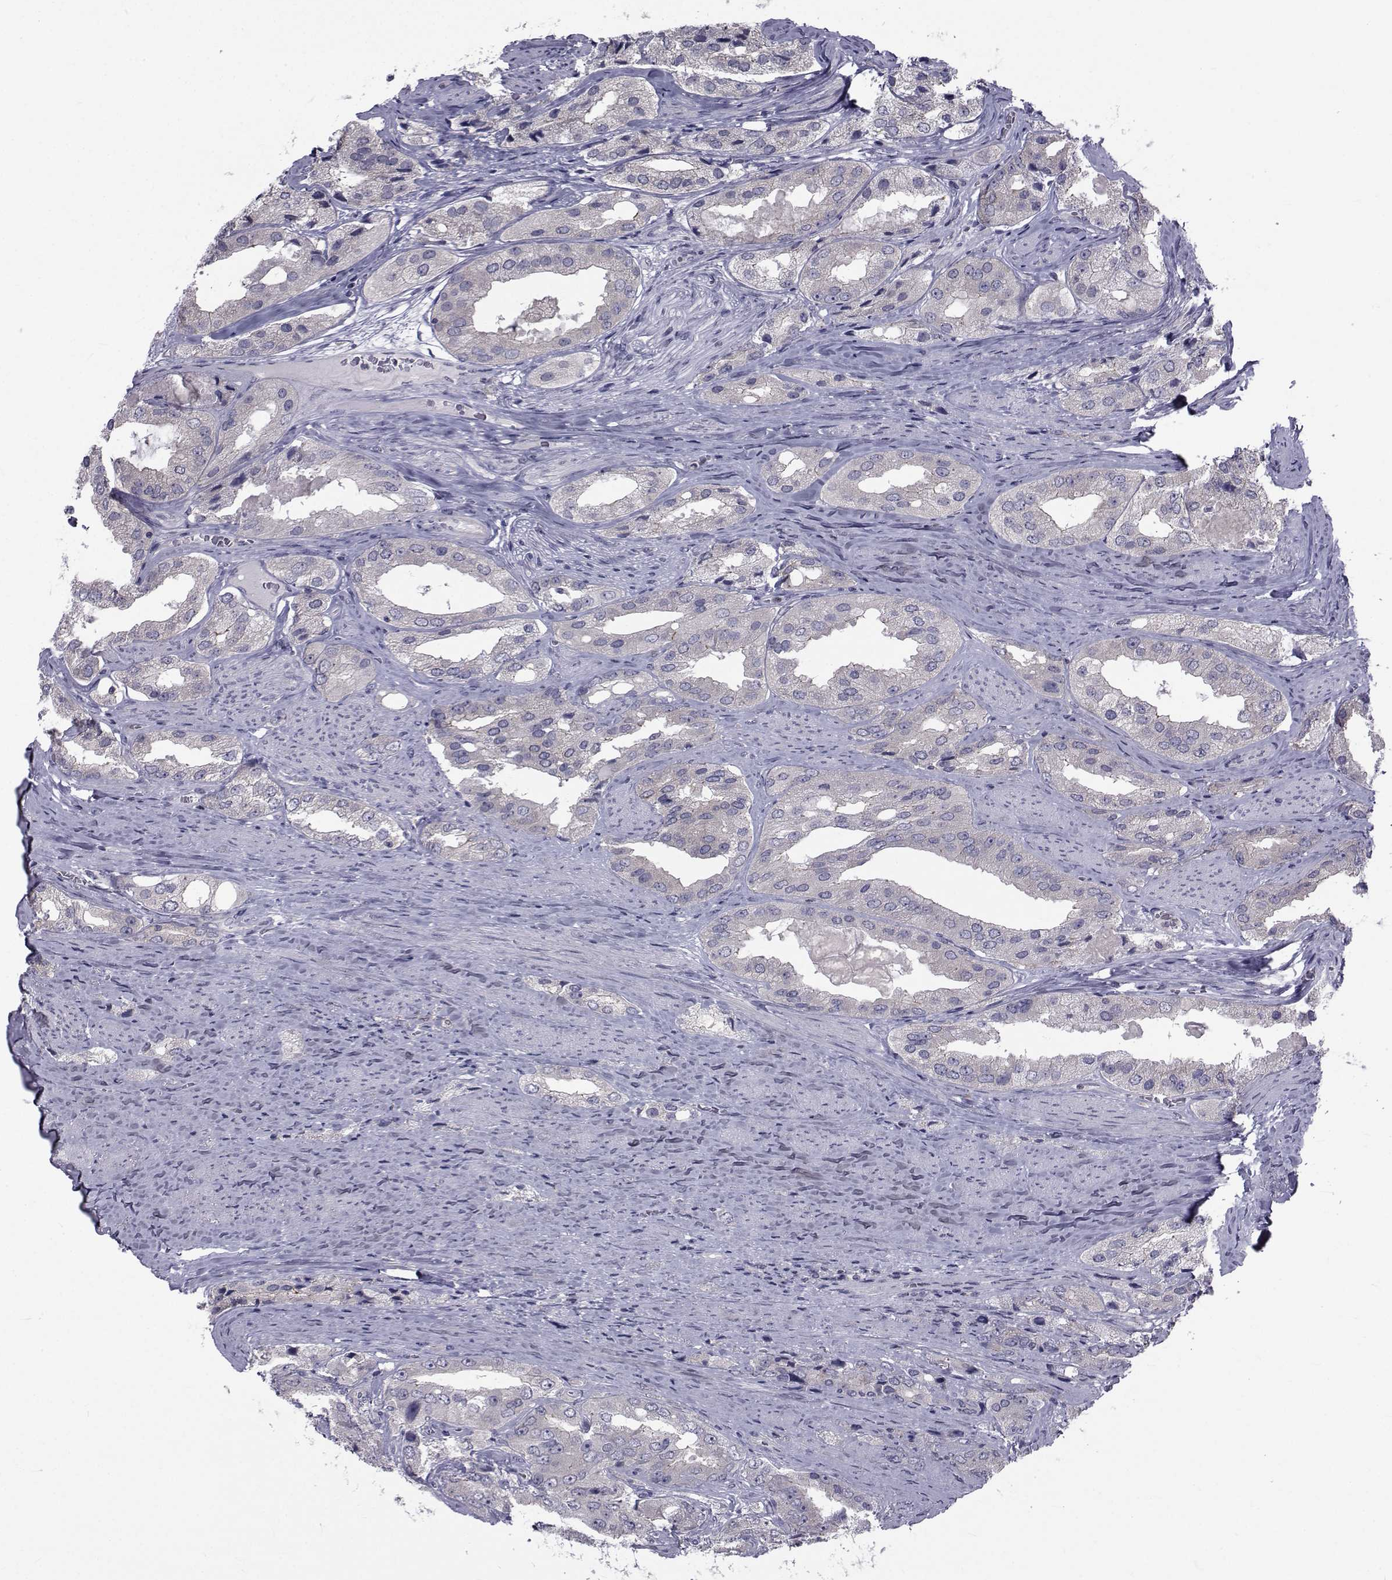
{"staining": {"intensity": "strong", "quantity": "<25%", "location": "cytoplasmic/membranous"}, "tissue": "prostate cancer", "cell_type": "Tumor cells", "image_type": "cancer", "snomed": [{"axis": "morphology", "description": "Adenocarcinoma, Low grade"}, {"axis": "topography", "description": "Prostate"}], "caption": "Strong cytoplasmic/membranous staining for a protein is appreciated in approximately <25% of tumor cells of prostate cancer using immunohistochemistry (IHC).", "gene": "SLC30A10", "patient": {"sex": "male", "age": 69}}